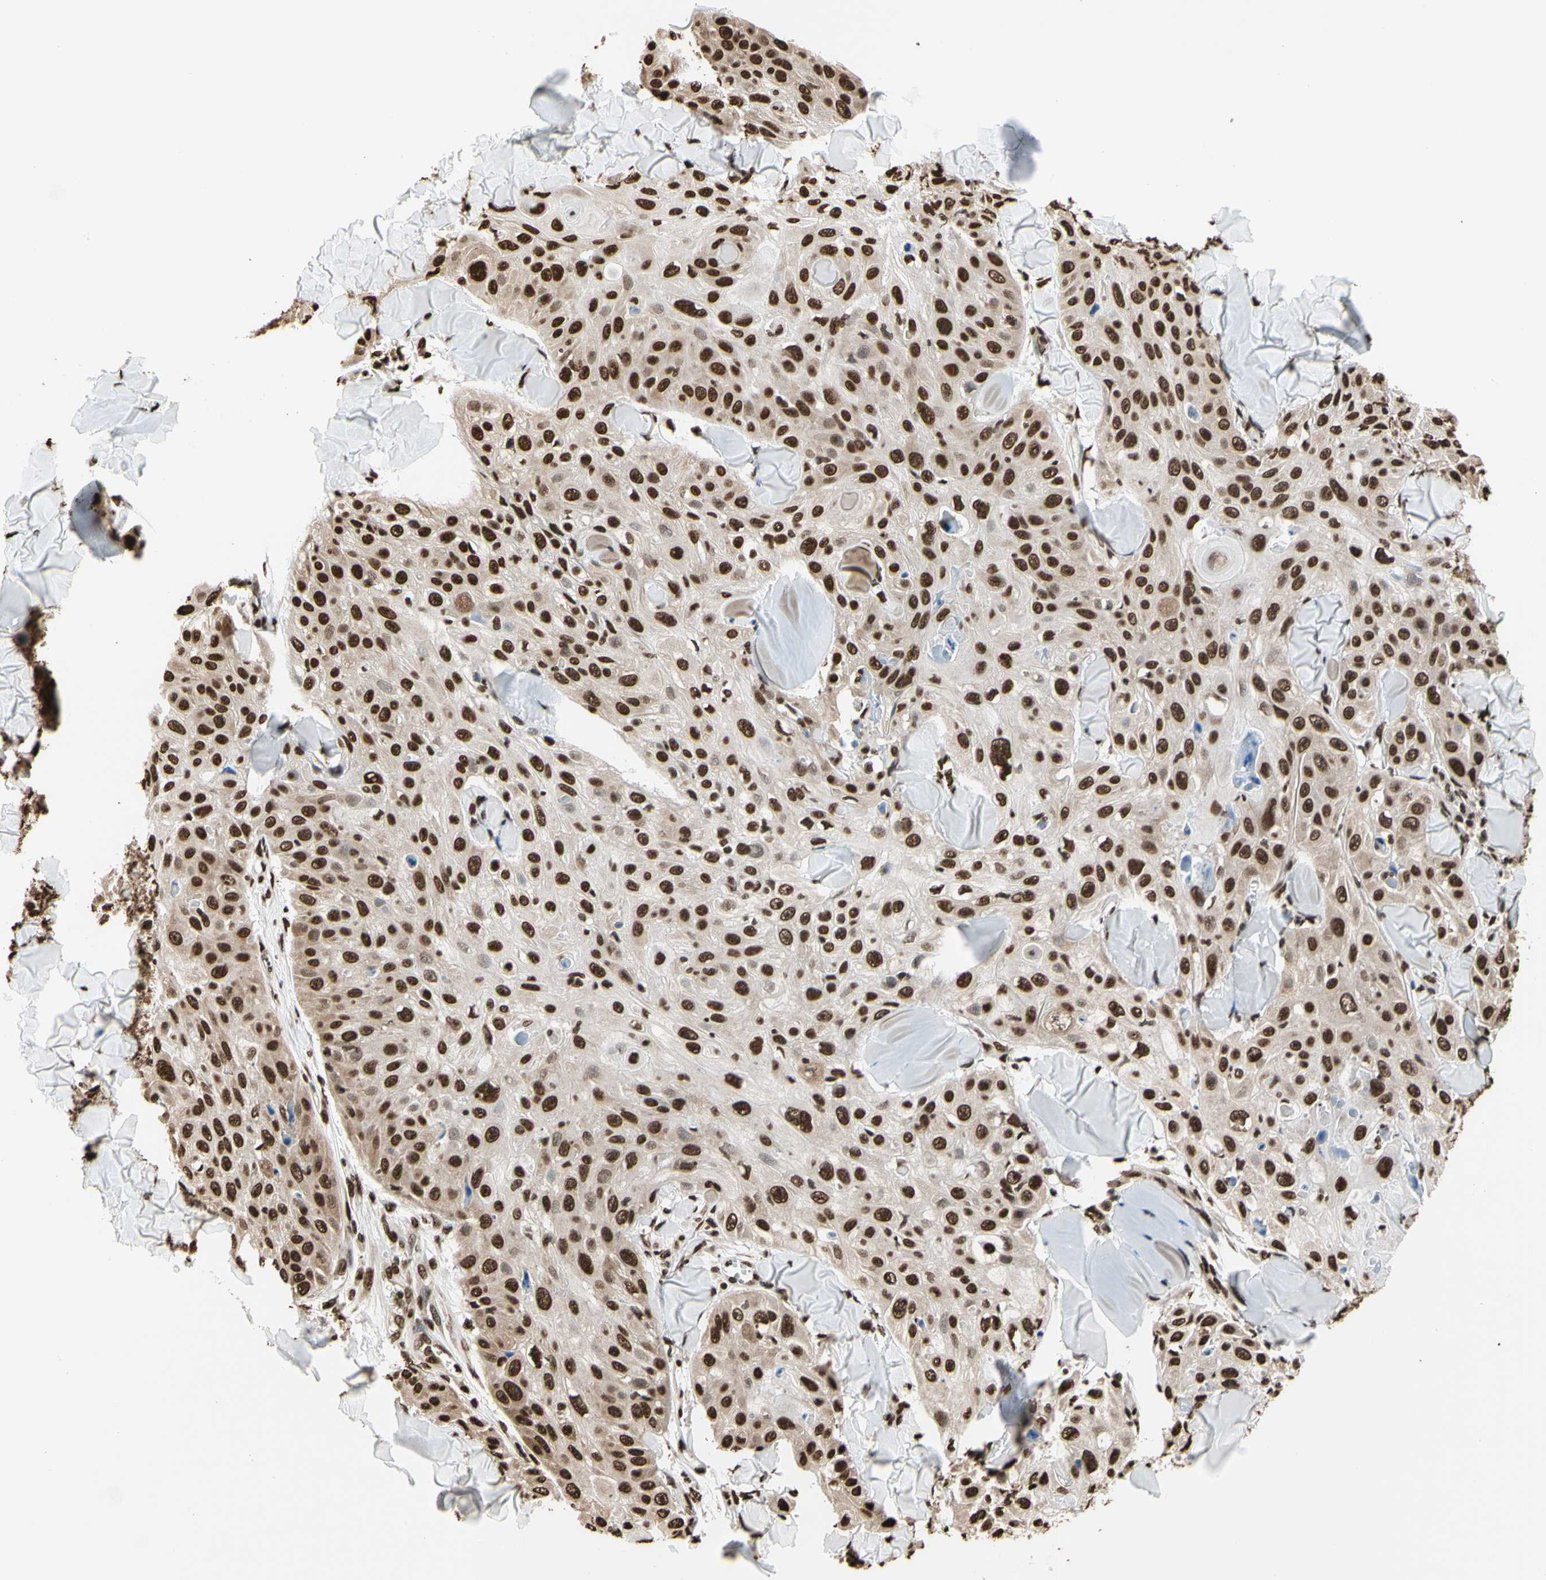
{"staining": {"intensity": "strong", "quantity": ">75%", "location": "nuclear"}, "tissue": "skin cancer", "cell_type": "Tumor cells", "image_type": "cancer", "snomed": [{"axis": "morphology", "description": "Squamous cell carcinoma, NOS"}, {"axis": "topography", "description": "Skin"}], "caption": "A high-resolution photomicrograph shows immunohistochemistry (IHC) staining of skin cancer, which demonstrates strong nuclear expression in approximately >75% of tumor cells.", "gene": "HNRNPK", "patient": {"sex": "male", "age": 86}}